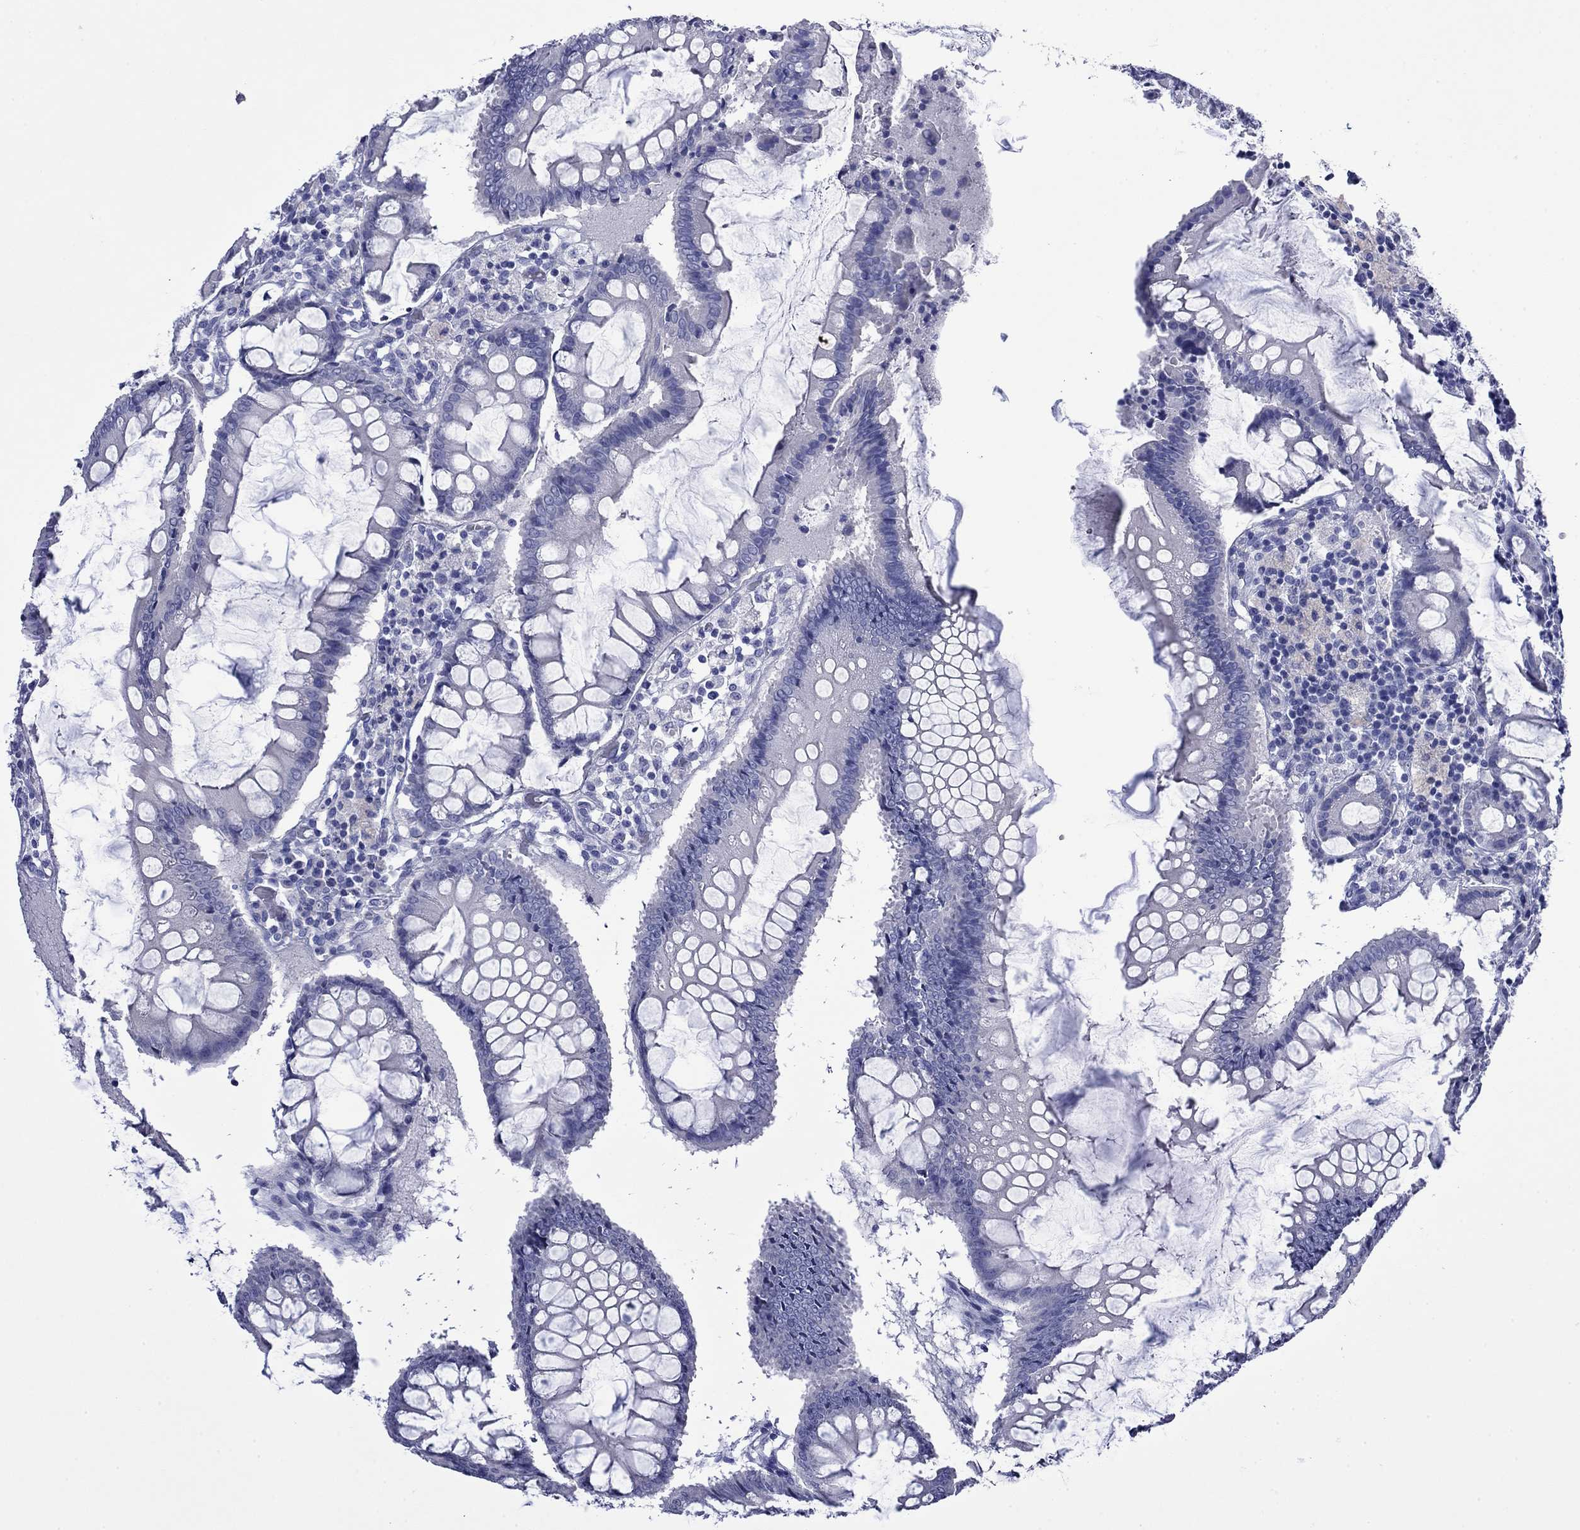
{"staining": {"intensity": "negative", "quantity": "none", "location": "none"}, "tissue": "colorectal cancer", "cell_type": "Tumor cells", "image_type": "cancer", "snomed": [{"axis": "morphology", "description": "Adenocarcinoma, NOS"}, {"axis": "topography", "description": "Colon"}], "caption": "An immunohistochemistry photomicrograph of adenocarcinoma (colorectal) is shown. There is no staining in tumor cells of adenocarcinoma (colorectal).", "gene": "GIP", "patient": {"sex": "female", "age": 82}}